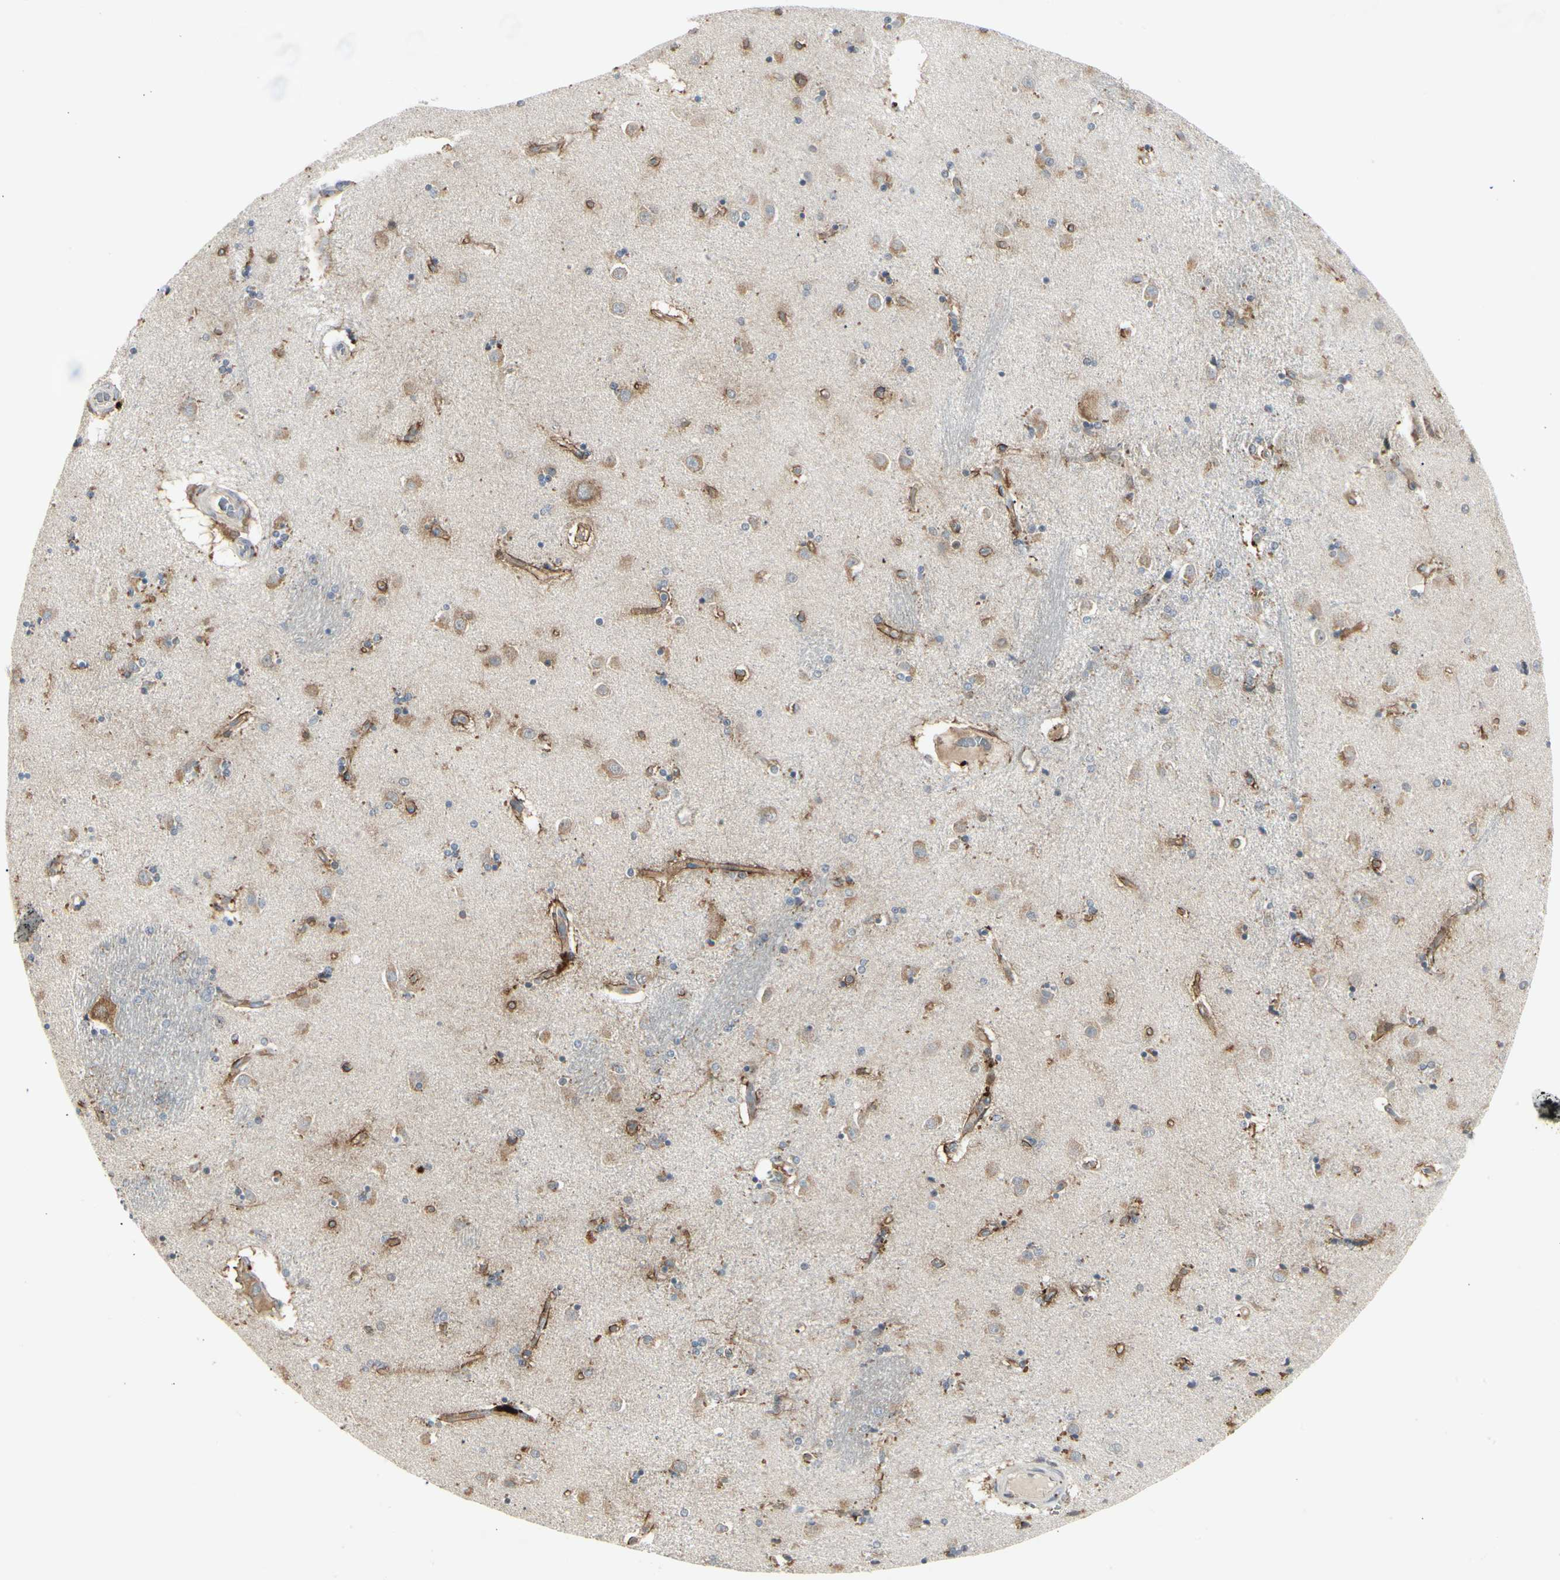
{"staining": {"intensity": "weak", "quantity": "<25%", "location": "cytoplasmic/membranous"}, "tissue": "caudate", "cell_type": "Glial cells", "image_type": "normal", "snomed": [{"axis": "morphology", "description": "Normal tissue, NOS"}, {"axis": "topography", "description": "Lateral ventricle wall"}], "caption": "Immunohistochemistry micrograph of benign caudate: human caudate stained with DAB reveals no significant protein staining in glial cells.", "gene": "GRN", "patient": {"sex": "female", "age": 54}}